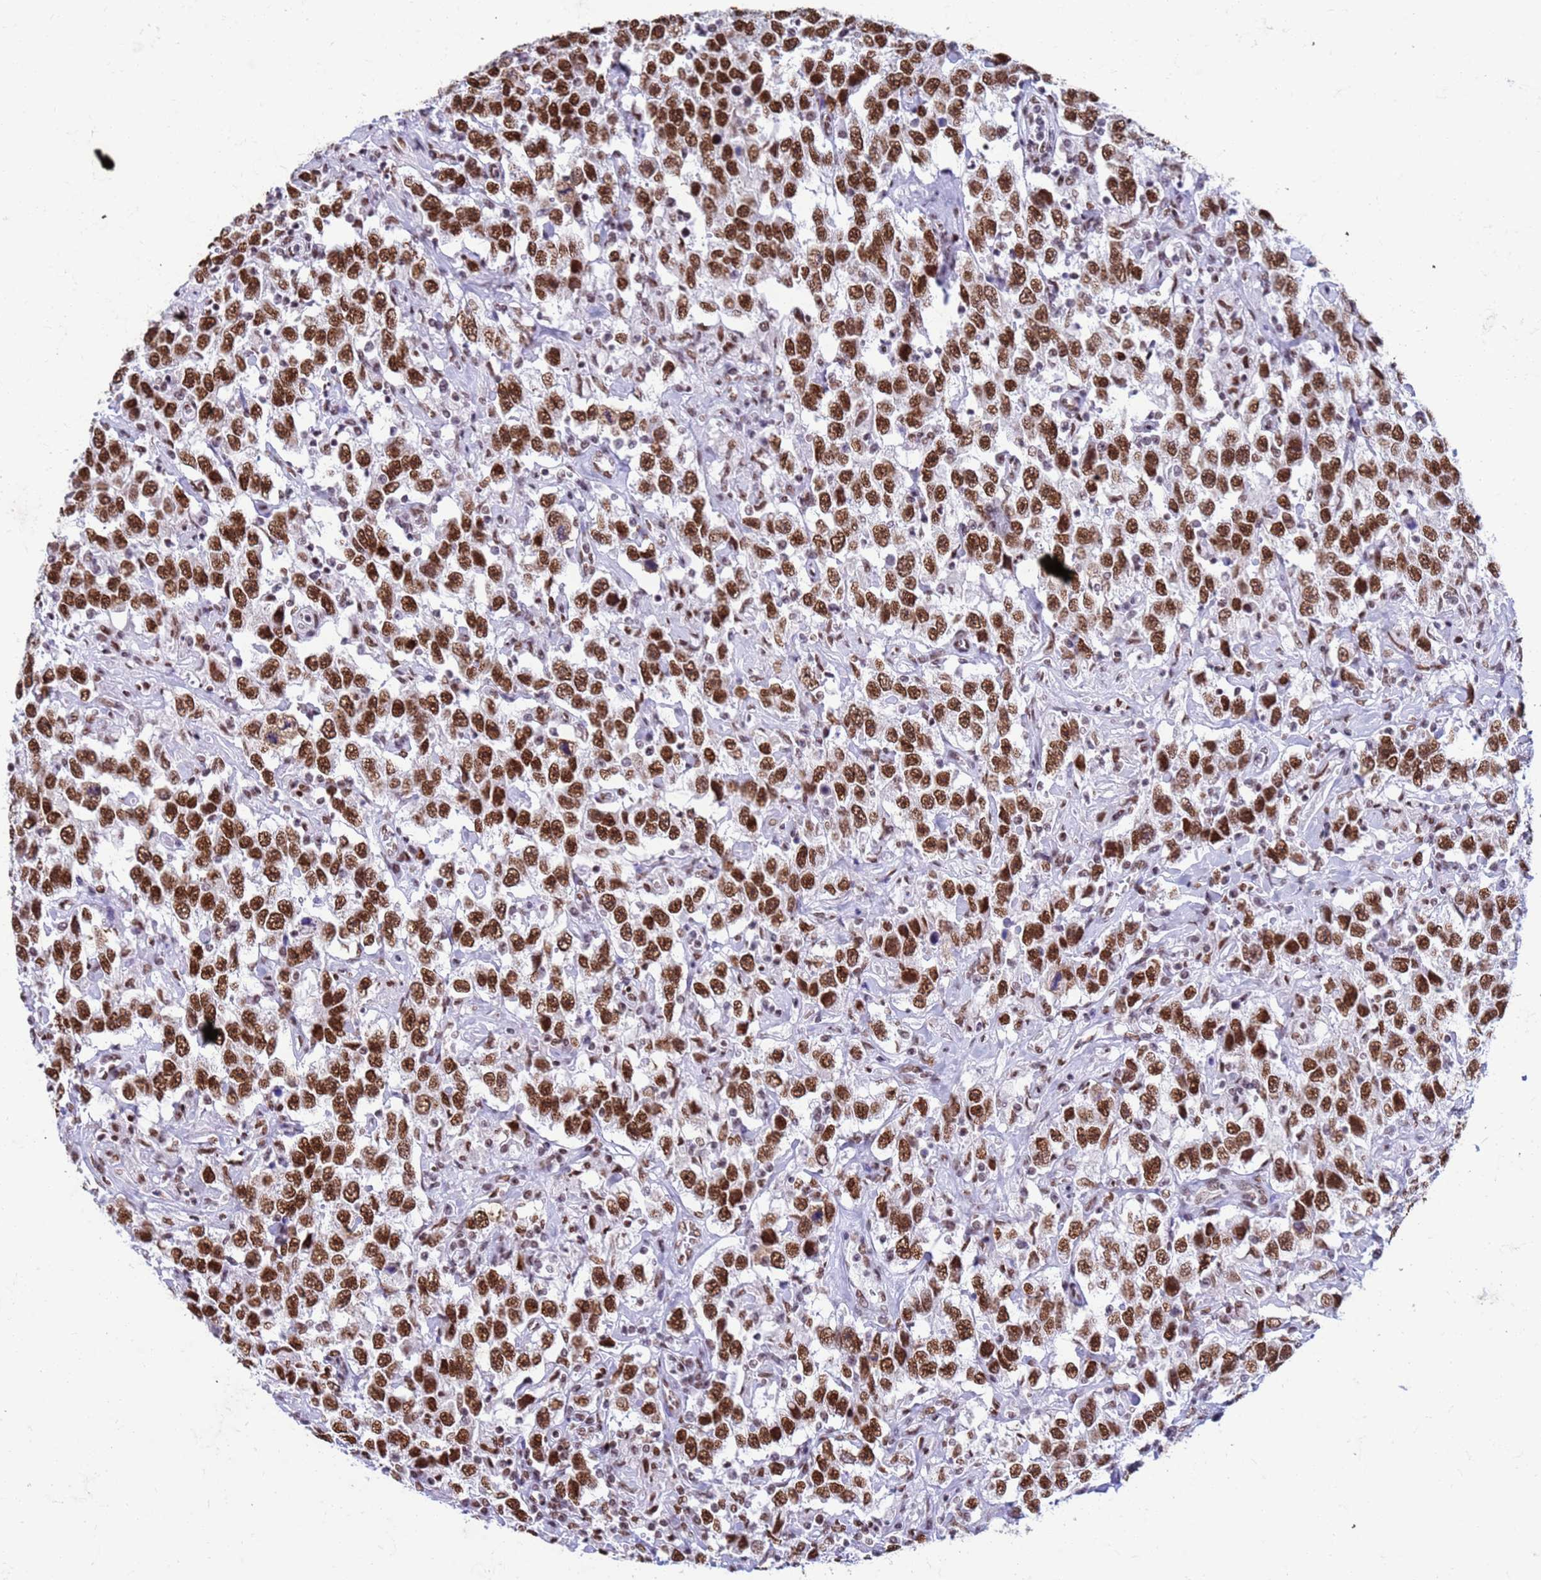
{"staining": {"intensity": "strong", "quantity": ">75%", "location": "nuclear"}, "tissue": "testis cancer", "cell_type": "Tumor cells", "image_type": "cancer", "snomed": [{"axis": "morphology", "description": "Seminoma, NOS"}, {"axis": "topography", "description": "Testis"}], "caption": "Human testis cancer (seminoma) stained for a protein (brown) demonstrates strong nuclear positive positivity in approximately >75% of tumor cells.", "gene": "FAM170B", "patient": {"sex": "male", "age": 41}}